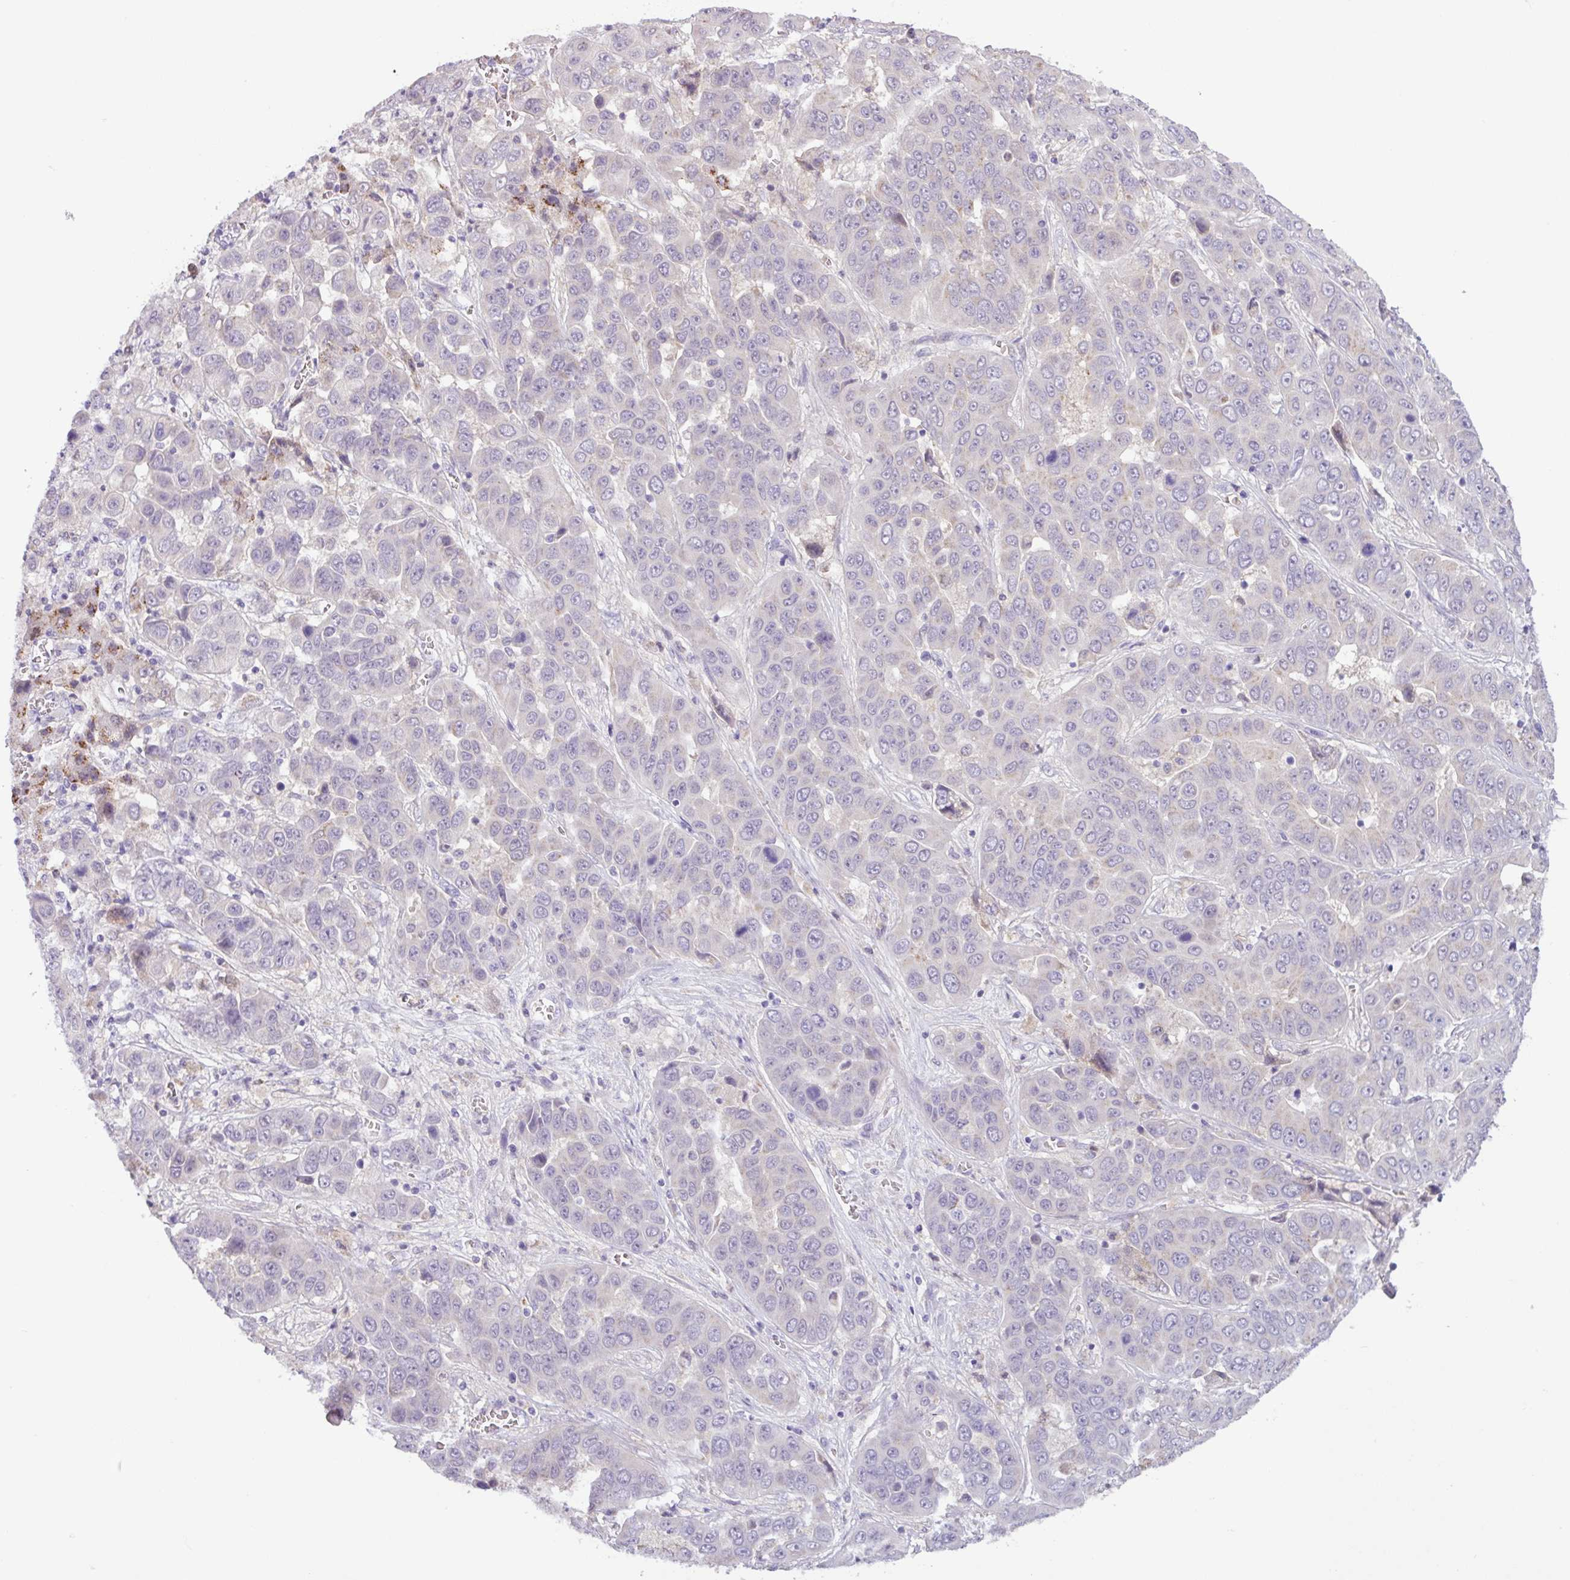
{"staining": {"intensity": "negative", "quantity": "none", "location": "none"}, "tissue": "liver cancer", "cell_type": "Tumor cells", "image_type": "cancer", "snomed": [{"axis": "morphology", "description": "Cholangiocarcinoma"}, {"axis": "topography", "description": "Liver"}], "caption": "A micrograph of human liver cancer is negative for staining in tumor cells.", "gene": "TONSL", "patient": {"sex": "female", "age": 52}}